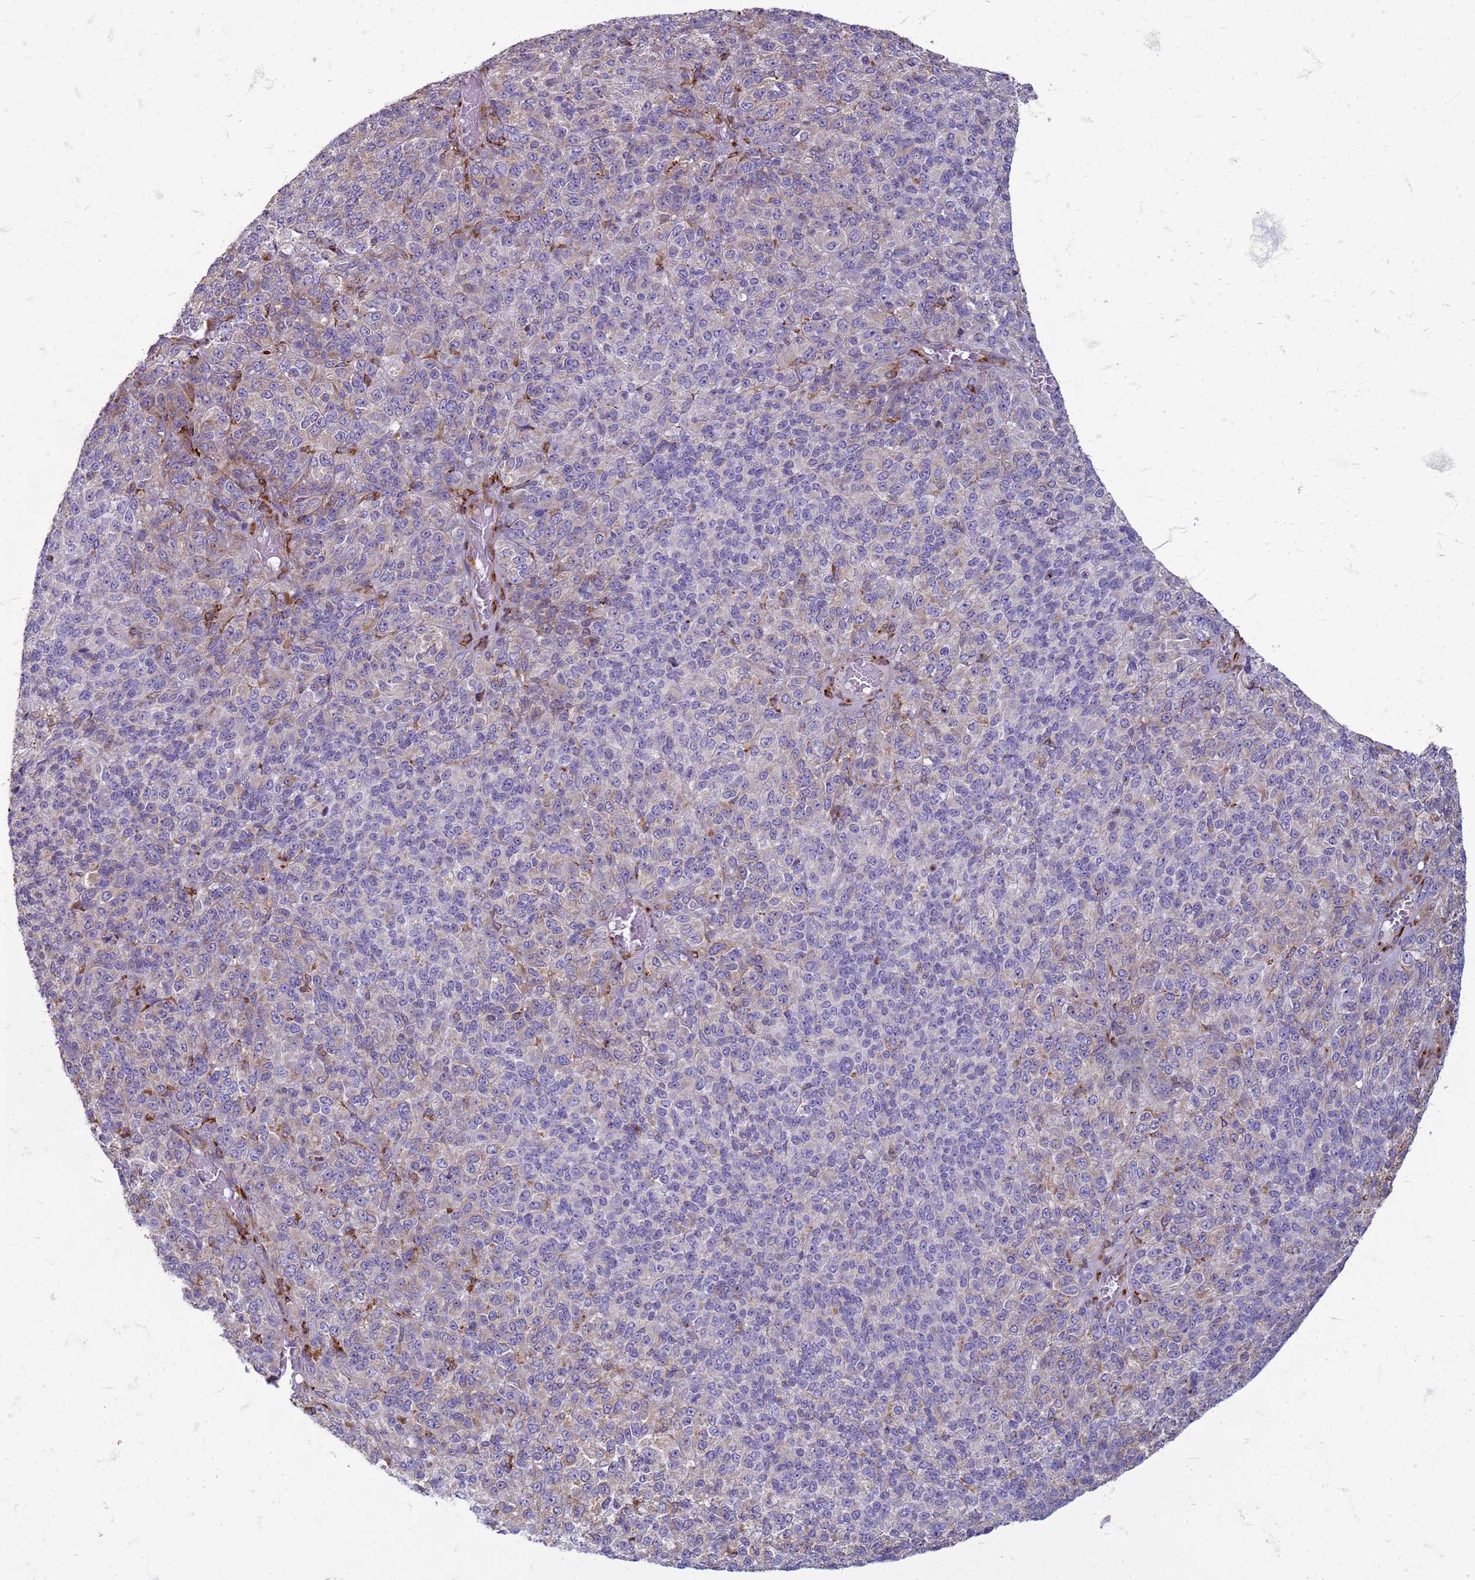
{"staining": {"intensity": "negative", "quantity": "none", "location": "none"}, "tissue": "melanoma", "cell_type": "Tumor cells", "image_type": "cancer", "snomed": [{"axis": "morphology", "description": "Malignant melanoma, Metastatic site"}, {"axis": "topography", "description": "Brain"}], "caption": "DAB immunohistochemical staining of melanoma displays no significant positivity in tumor cells. Brightfield microscopy of immunohistochemistry stained with DAB (3,3'-diaminobenzidine) (brown) and hematoxylin (blue), captured at high magnification.", "gene": "PDK3", "patient": {"sex": "female", "age": 56}}